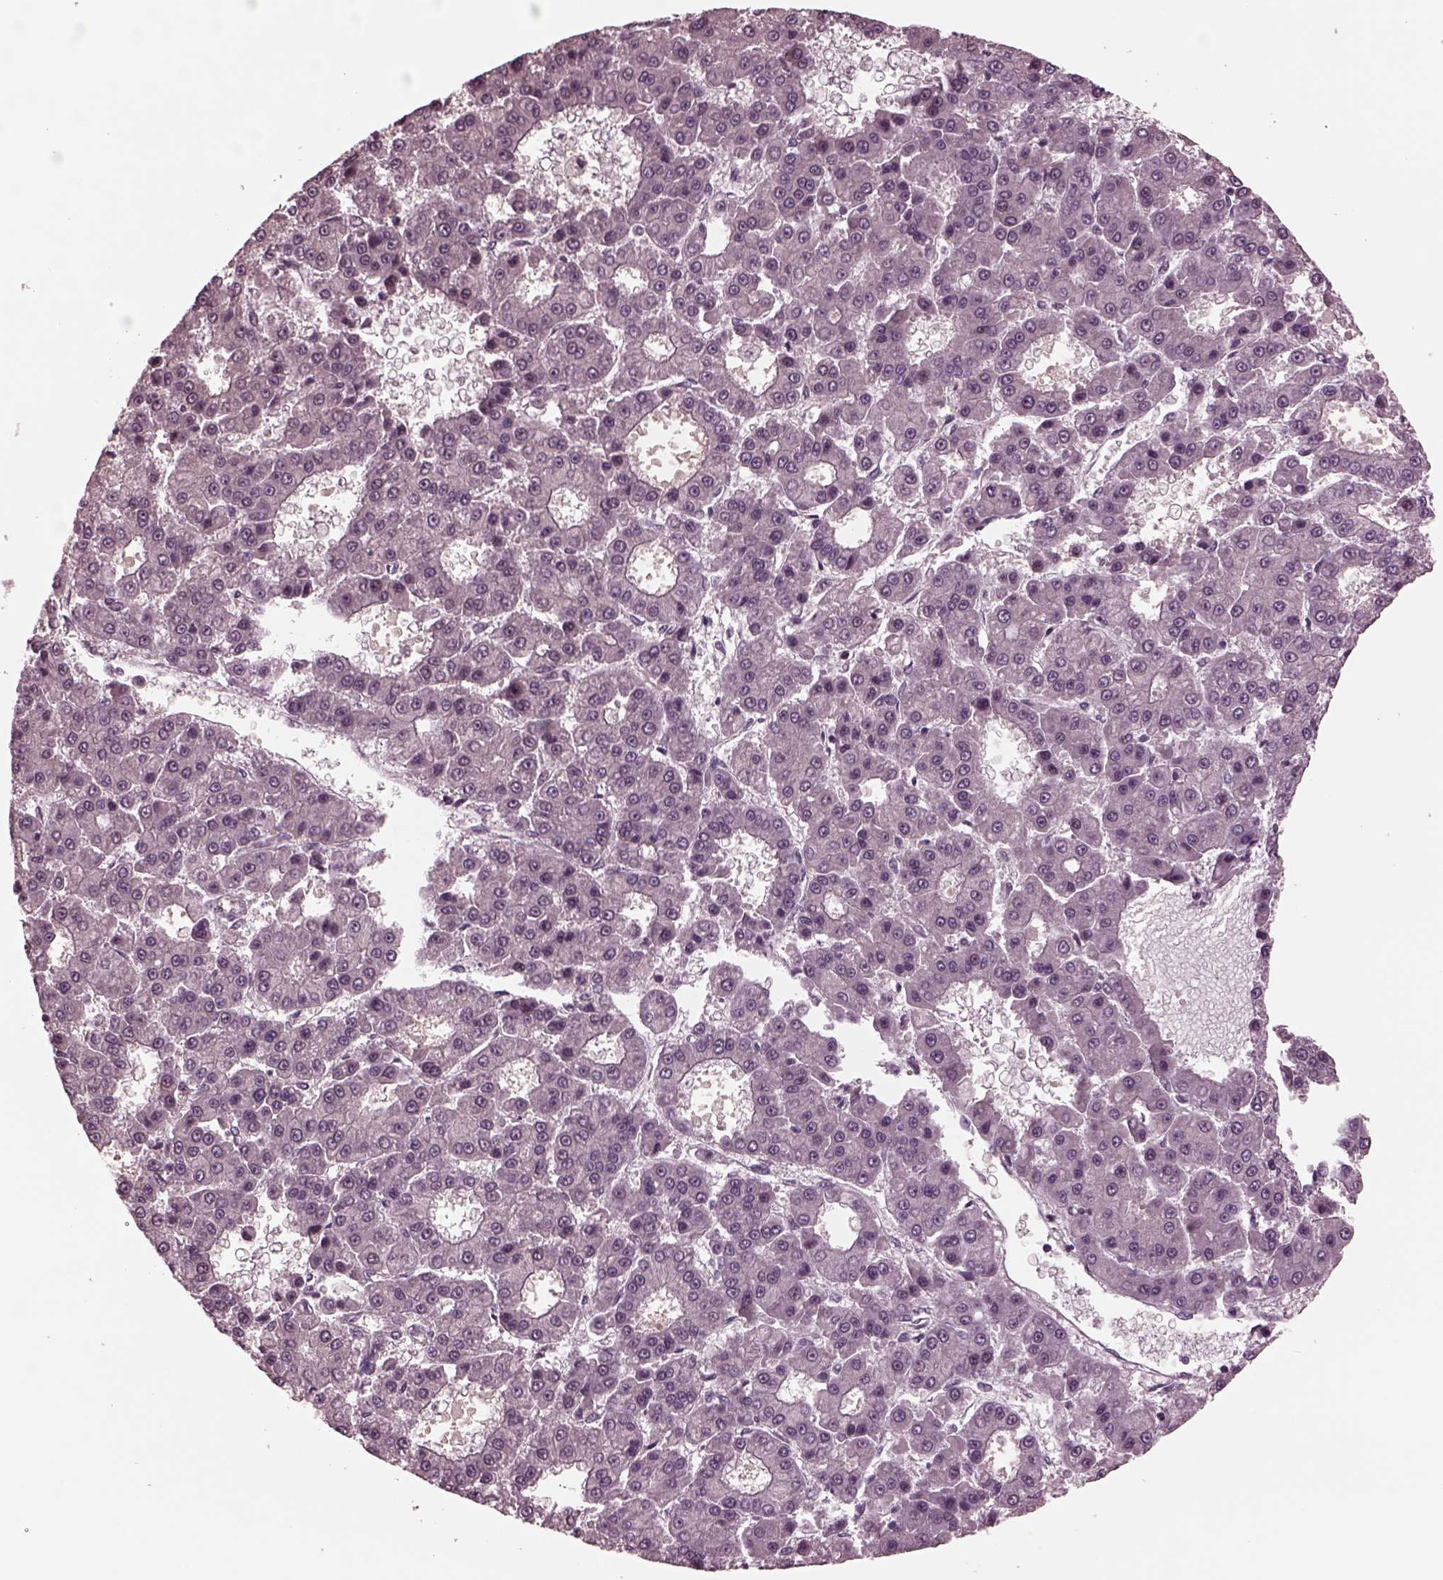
{"staining": {"intensity": "negative", "quantity": "none", "location": "none"}, "tissue": "liver cancer", "cell_type": "Tumor cells", "image_type": "cancer", "snomed": [{"axis": "morphology", "description": "Carcinoma, Hepatocellular, NOS"}, {"axis": "topography", "description": "Liver"}], "caption": "Tumor cells show no significant protein staining in liver hepatocellular carcinoma. (Brightfield microscopy of DAB immunohistochemistry at high magnification).", "gene": "NAP1L5", "patient": {"sex": "male", "age": 70}}